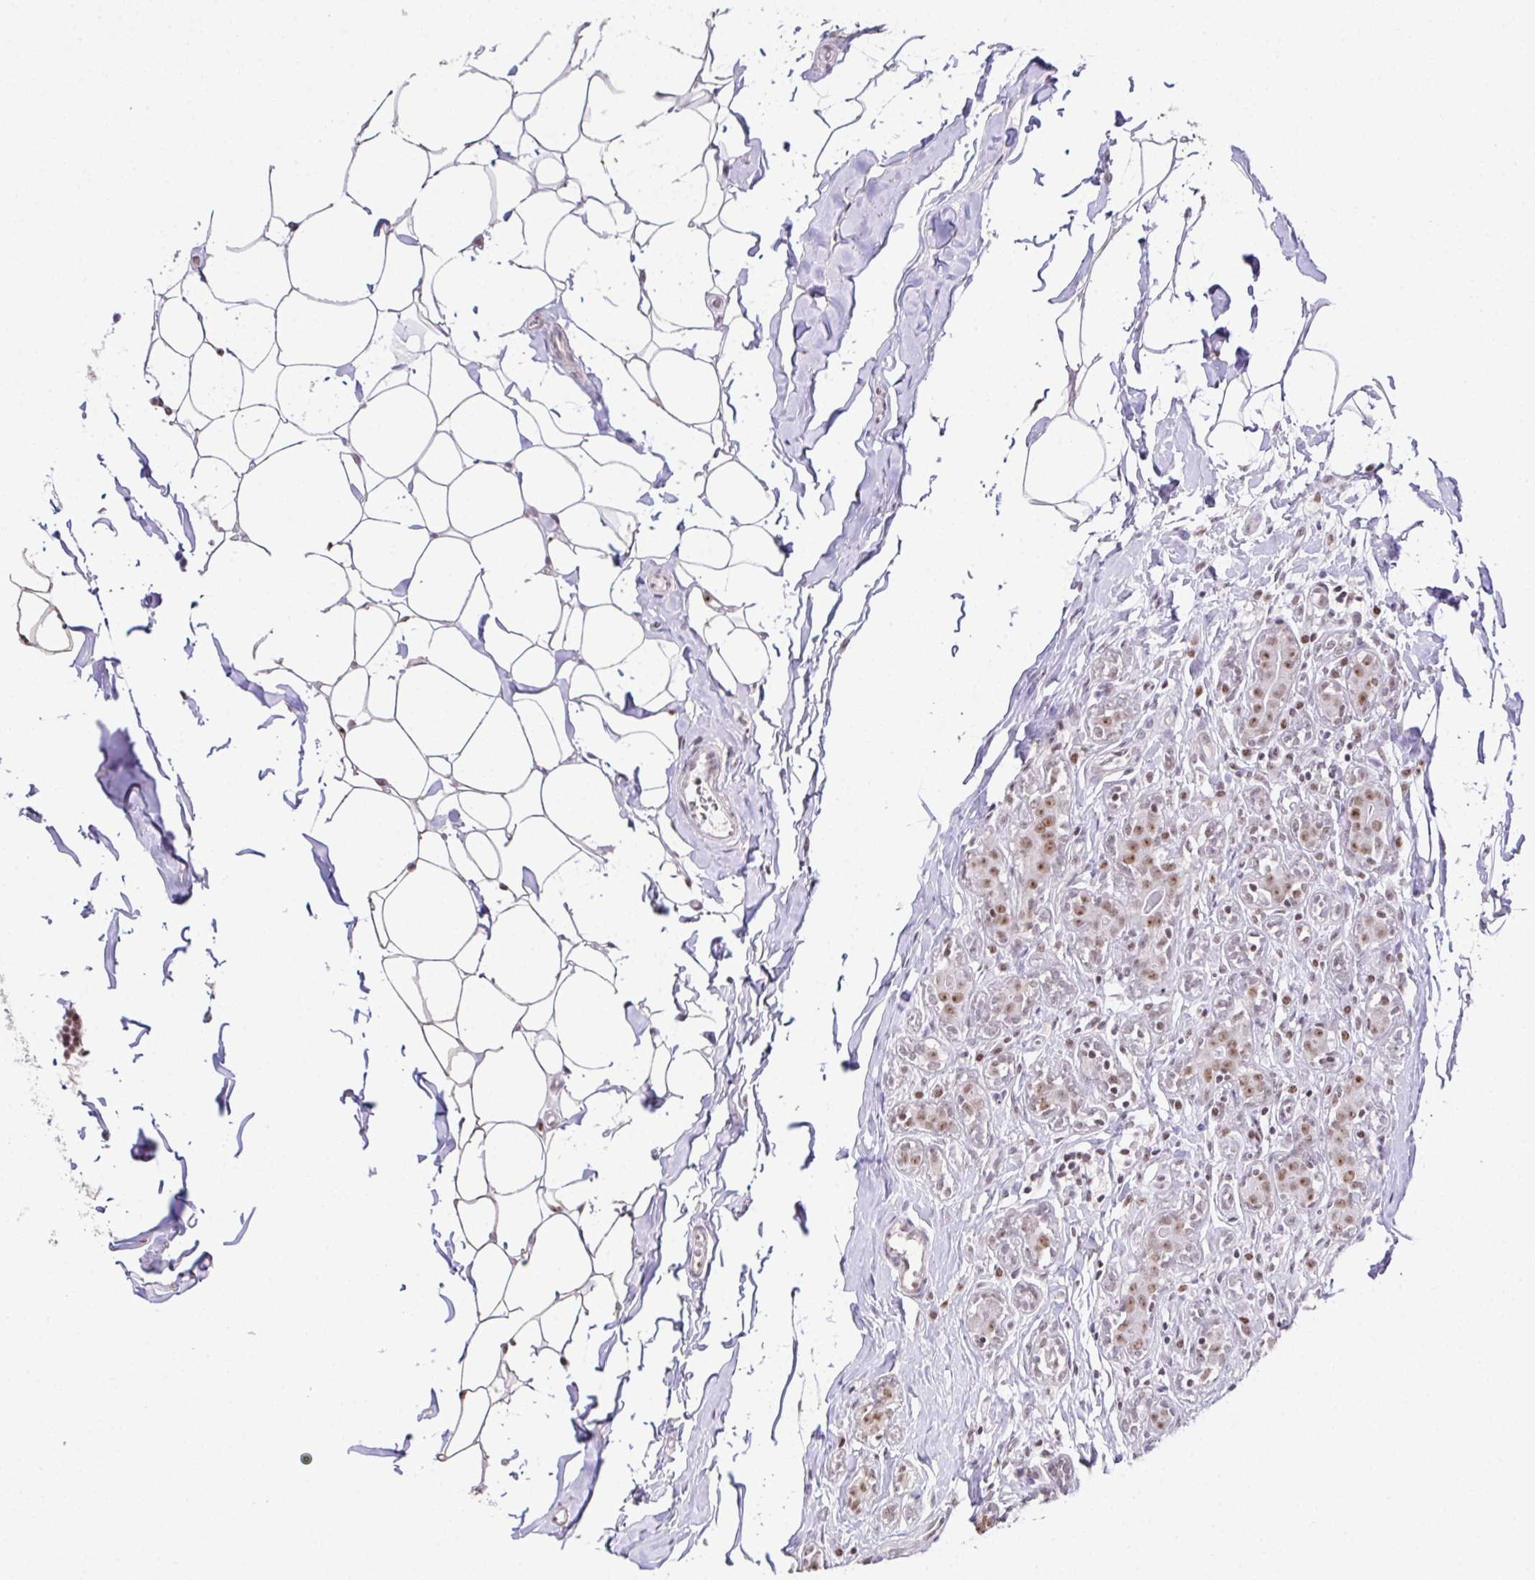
{"staining": {"intensity": "weak", "quantity": ">75%", "location": "nuclear"}, "tissue": "breast cancer", "cell_type": "Tumor cells", "image_type": "cancer", "snomed": [{"axis": "morphology", "description": "Duct carcinoma"}, {"axis": "topography", "description": "Breast"}], "caption": "Brown immunohistochemical staining in human infiltrating ductal carcinoma (breast) demonstrates weak nuclear expression in approximately >75% of tumor cells.", "gene": "ZNF800", "patient": {"sex": "female", "age": 43}}